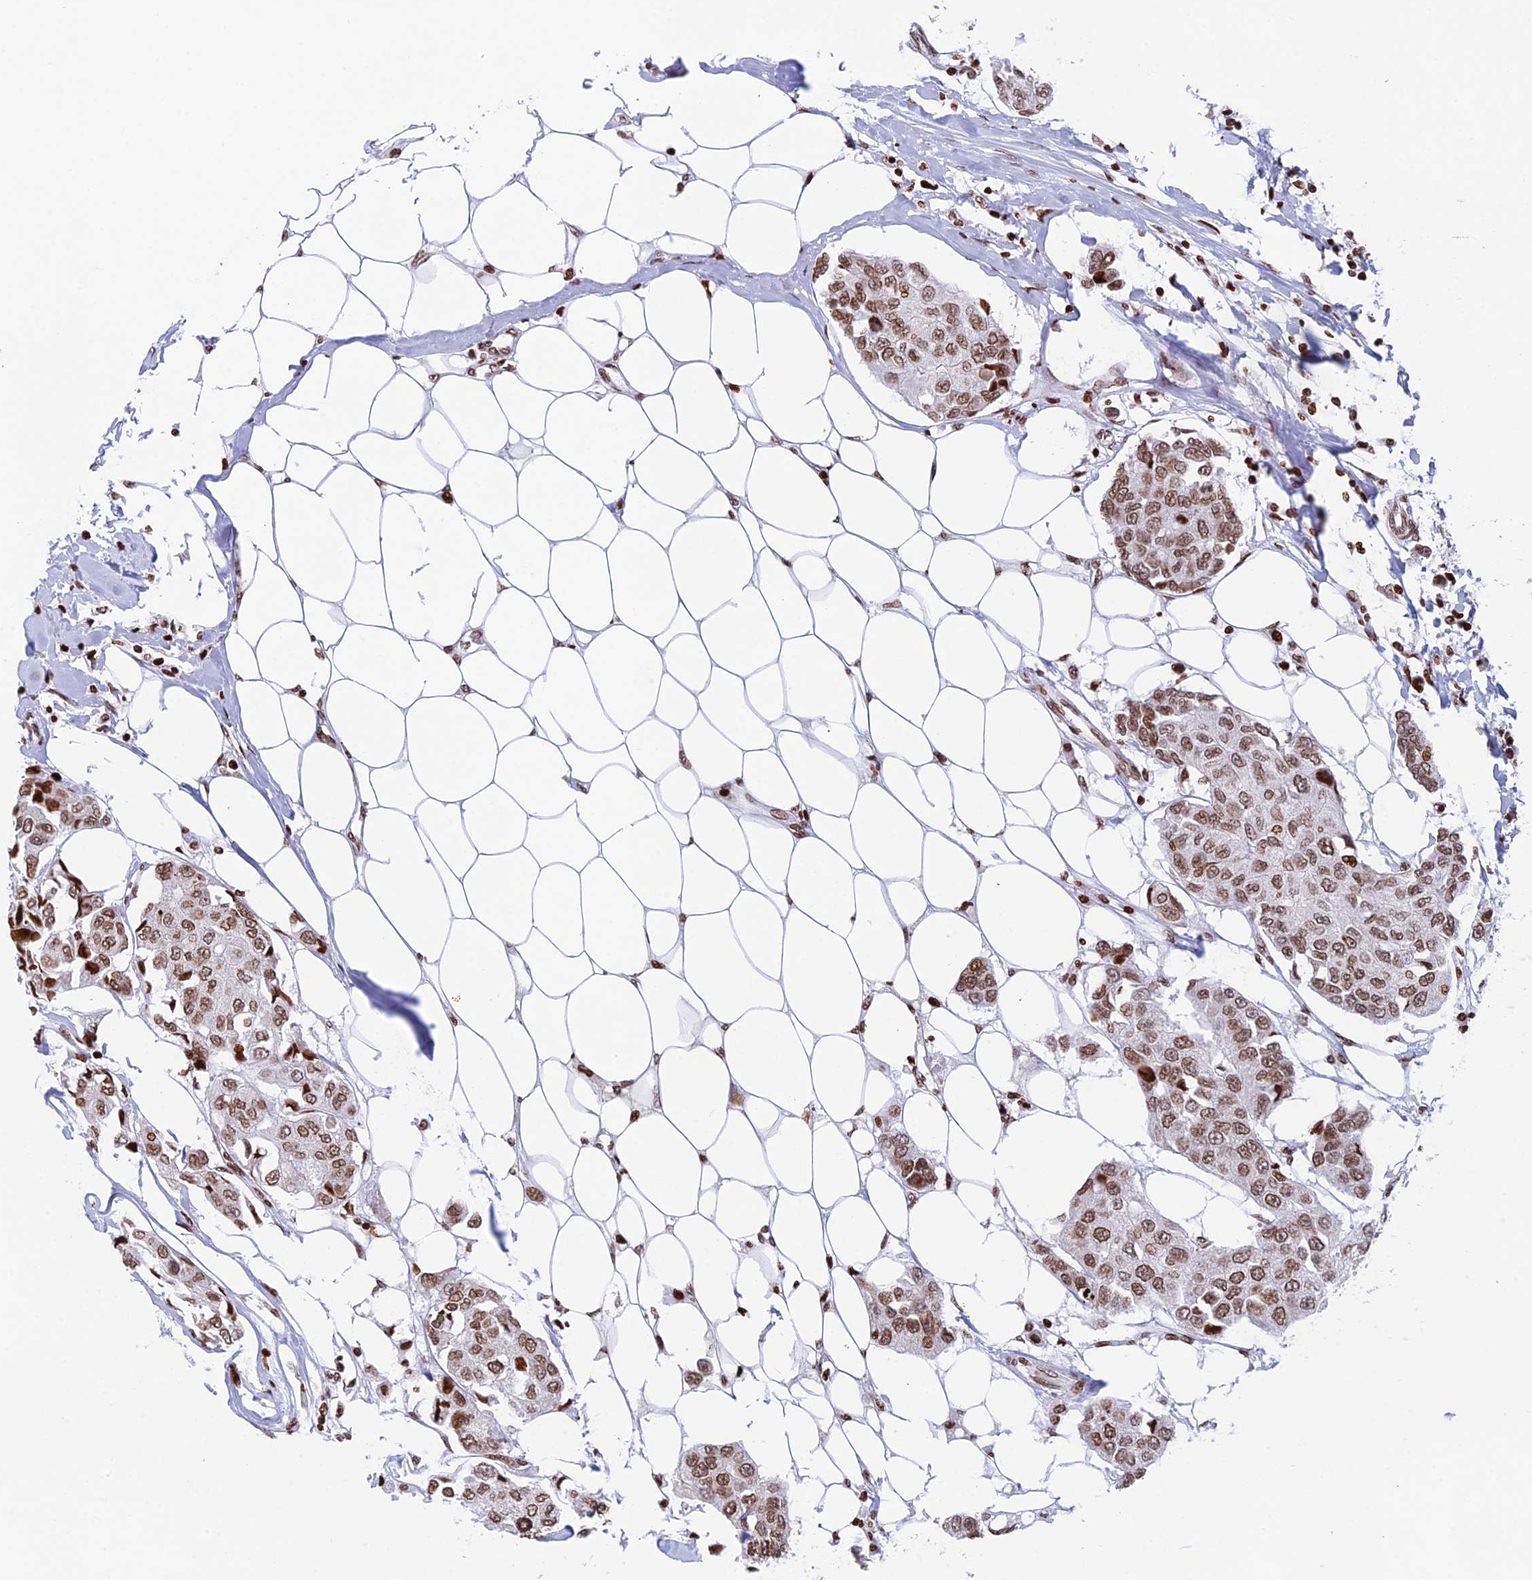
{"staining": {"intensity": "moderate", "quantity": ">75%", "location": "nuclear"}, "tissue": "breast cancer", "cell_type": "Tumor cells", "image_type": "cancer", "snomed": [{"axis": "morphology", "description": "Duct carcinoma"}, {"axis": "topography", "description": "Breast"}], "caption": "Immunohistochemical staining of human invasive ductal carcinoma (breast) displays medium levels of moderate nuclear staining in about >75% of tumor cells.", "gene": "RPAP1", "patient": {"sex": "female", "age": 80}}